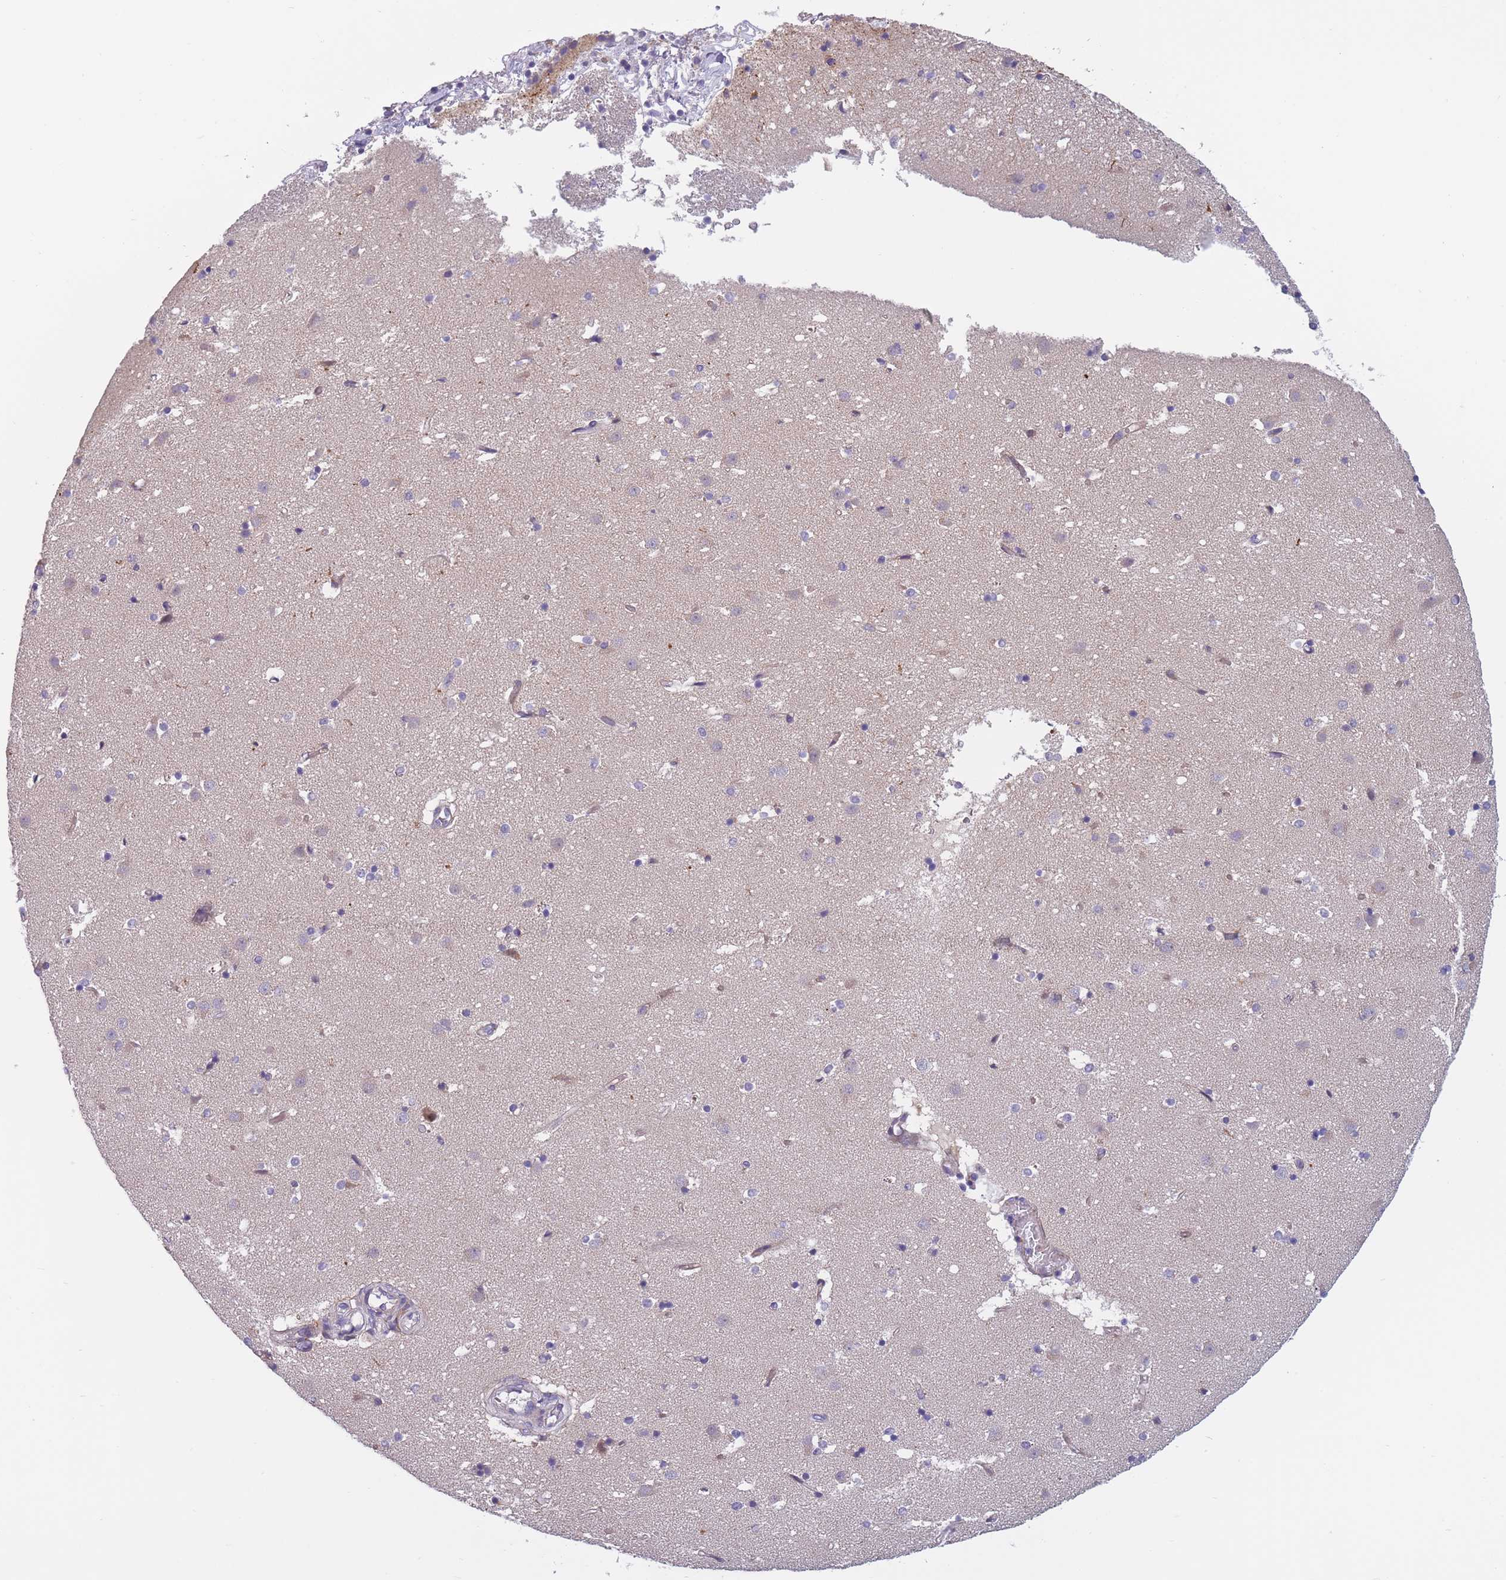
{"staining": {"intensity": "negative", "quantity": "none", "location": "none"}, "tissue": "caudate", "cell_type": "Glial cells", "image_type": "normal", "snomed": [{"axis": "morphology", "description": "Normal tissue, NOS"}, {"axis": "topography", "description": "Lateral ventricle wall"}], "caption": "IHC image of unremarkable caudate: human caudate stained with DAB shows no significant protein positivity in glial cells.", "gene": "FAM83F", "patient": {"sex": "male", "age": 58}}